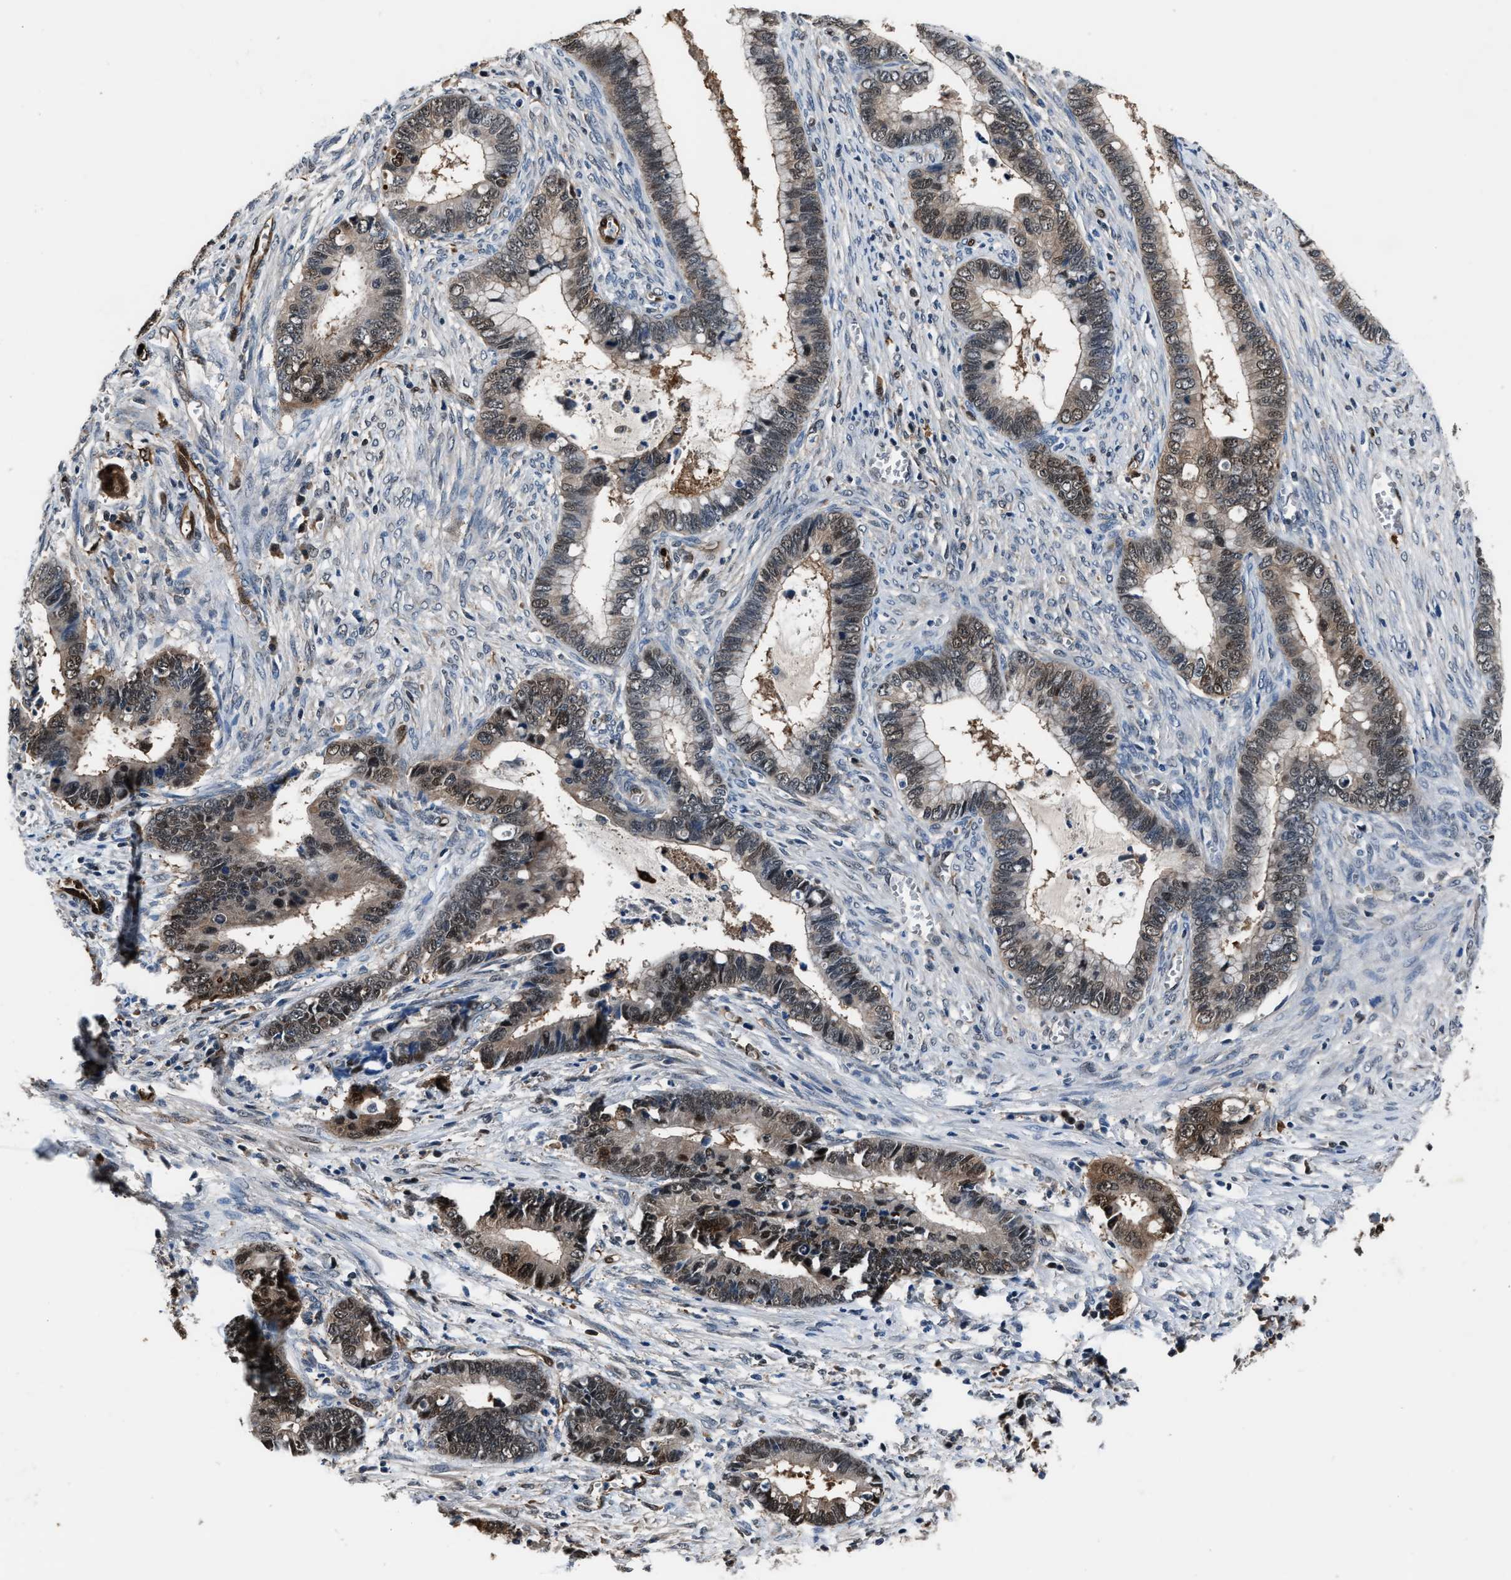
{"staining": {"intensity": "moderate", "quantity": "25%-75%", "location": "cytoplasmic/membranous,nuclear"}, "tissue": "cervical cancer", "cell_type": "Tumor cells", "image_type": "cancer", "snomed": [{"axis": "morphology", "description": "Adenocarcinoma, NOS"}, {"axis": "topography", "description": "Cervix"}], "caption": "A brown stain highlights moderate cytoplasmic/membranous and nuclear expression of a protein in human adenocarcinoma (cervical) tumor cells. (brown staining indicates protein expression, while blue staining denotes nuclei).", "gene": "PPA1", "patient": {"sex": "female", "age": 44}}